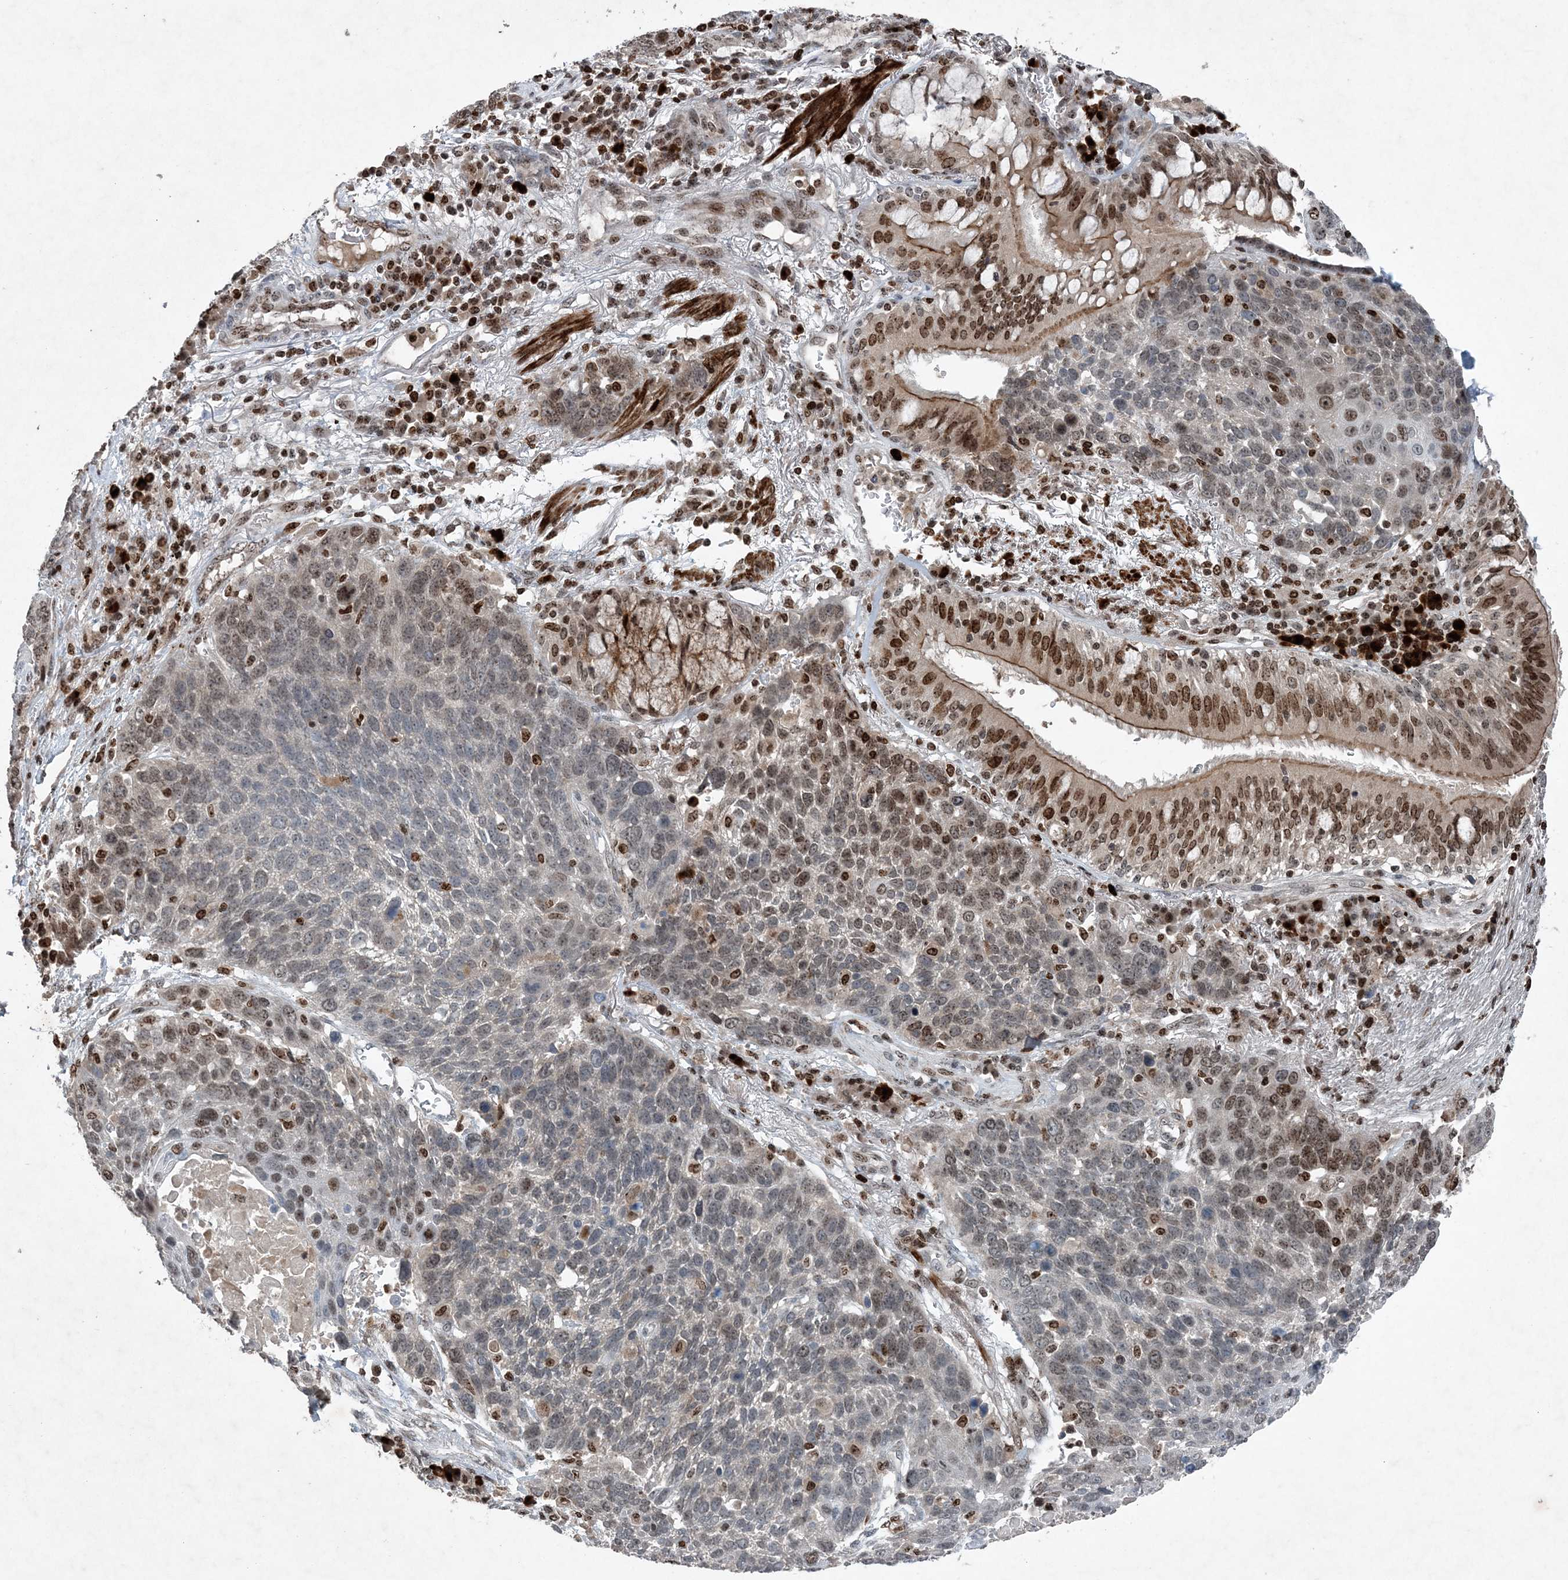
{"staining": {"intensity": "moderate", "quantity": "25%-75%", "location": "nuclear"}, "tissue": "lung cancer", "cell_type": "Tumor cells", "image_type": "cancer", "snomed": [{"axis": "morphology", "description": "Squamous cell carcinoma, NOS"}, {"axis": "topography", "description": "Lung"}], "caption": "Lung squamous cell carcinoma stained for a protein displays moderate nuclear positivity in tumor cells. Using DAB (3,3'-diaminobenzidine) (brown) and hematoxylin (blue) stains, captured at high magnification using brightfield microscopy.", "gene": "QTRT2", "patient": {"sex": "male", "age": 66}}